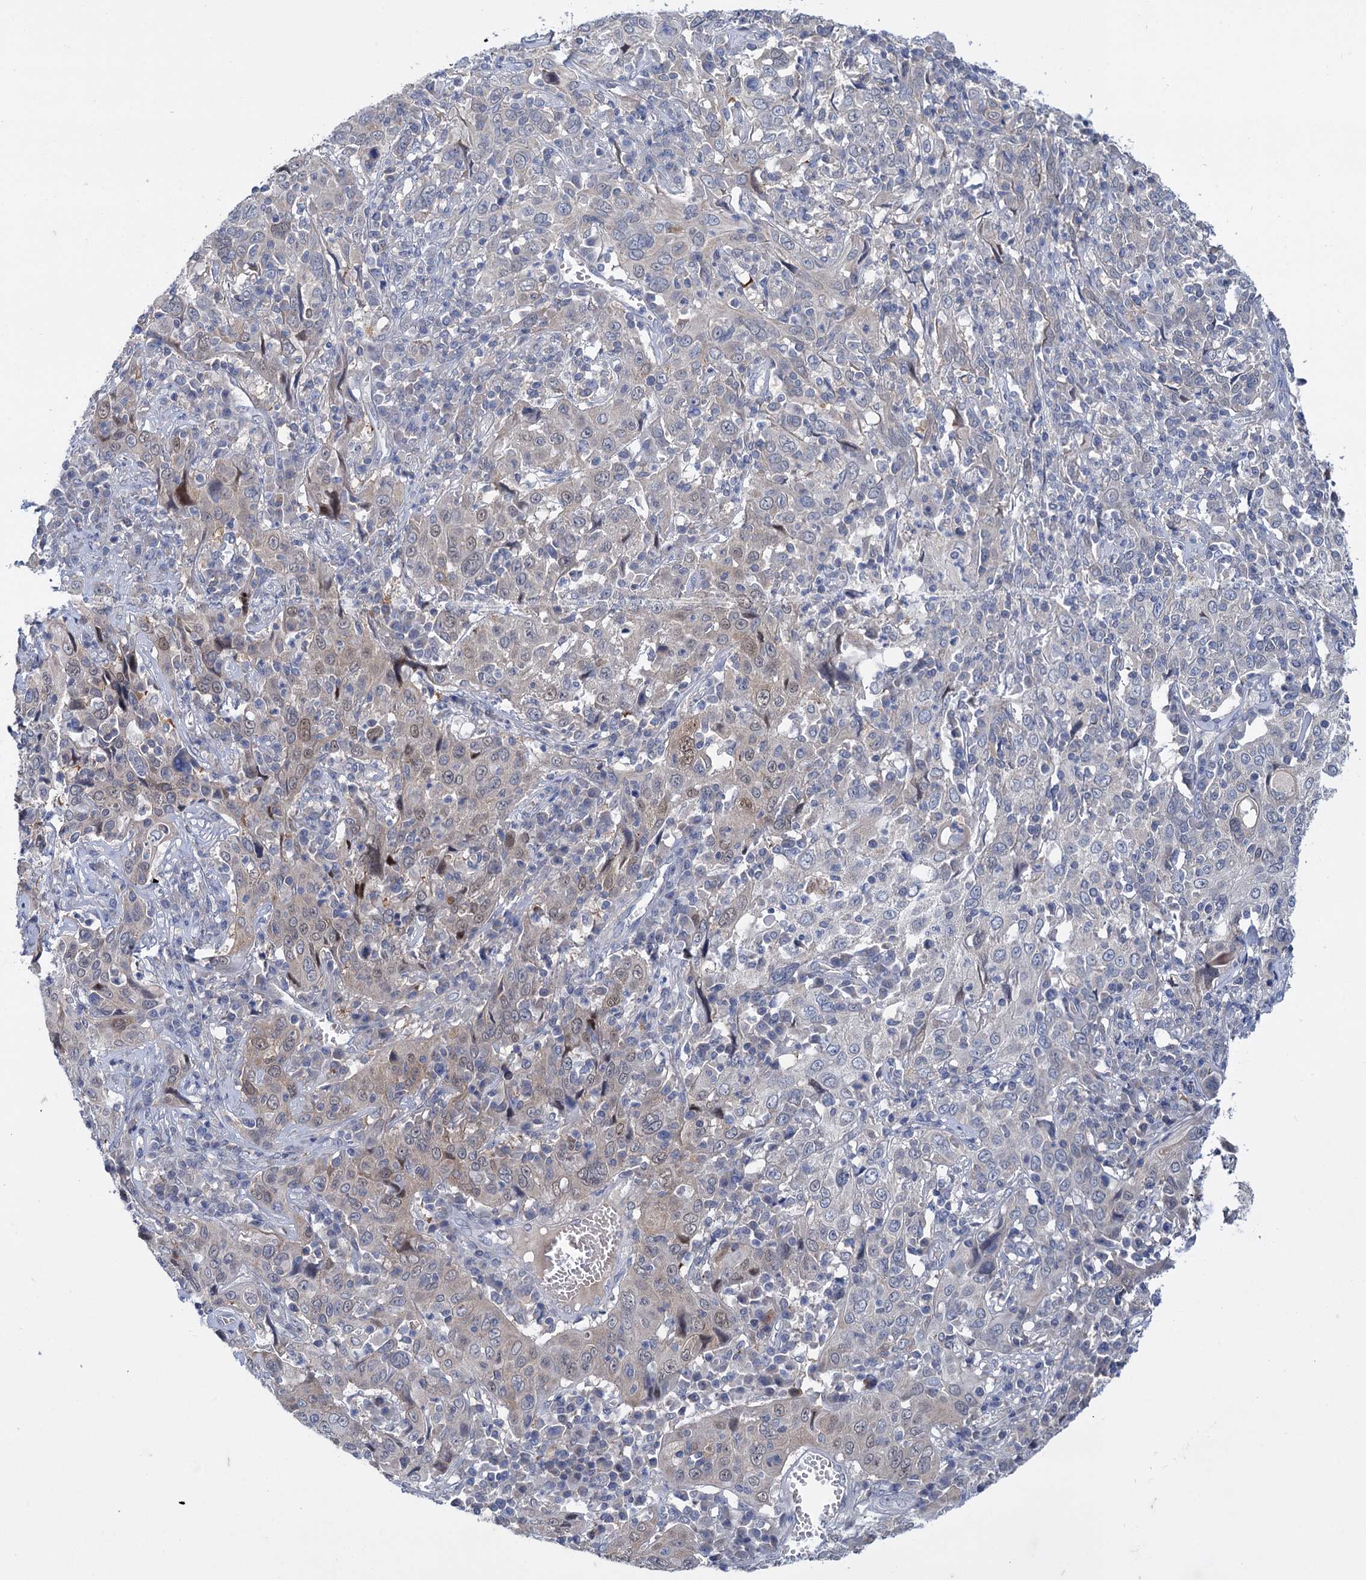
{"staining": {"intensity": "weak", "quantity": "25%-75%", "location": "nuclear"}, "tissue": "cervical cancer", "cell_type": "Tumor cells", "image_type": "cancer", "snomed": [{"axis": "morphology", "description": "Squamous cell carcinoma, NOS"}, {"axis": "topography", "description": "Cervix"}], "caption": "DAB immunohistochemical staining of cervical squamous cell carcinoma displays weak nuclear protein positivity in approximately 25%-75% of tumor cells.", "gene": "MID1IP1", "patient": {"sex": "female", "age": 46}}